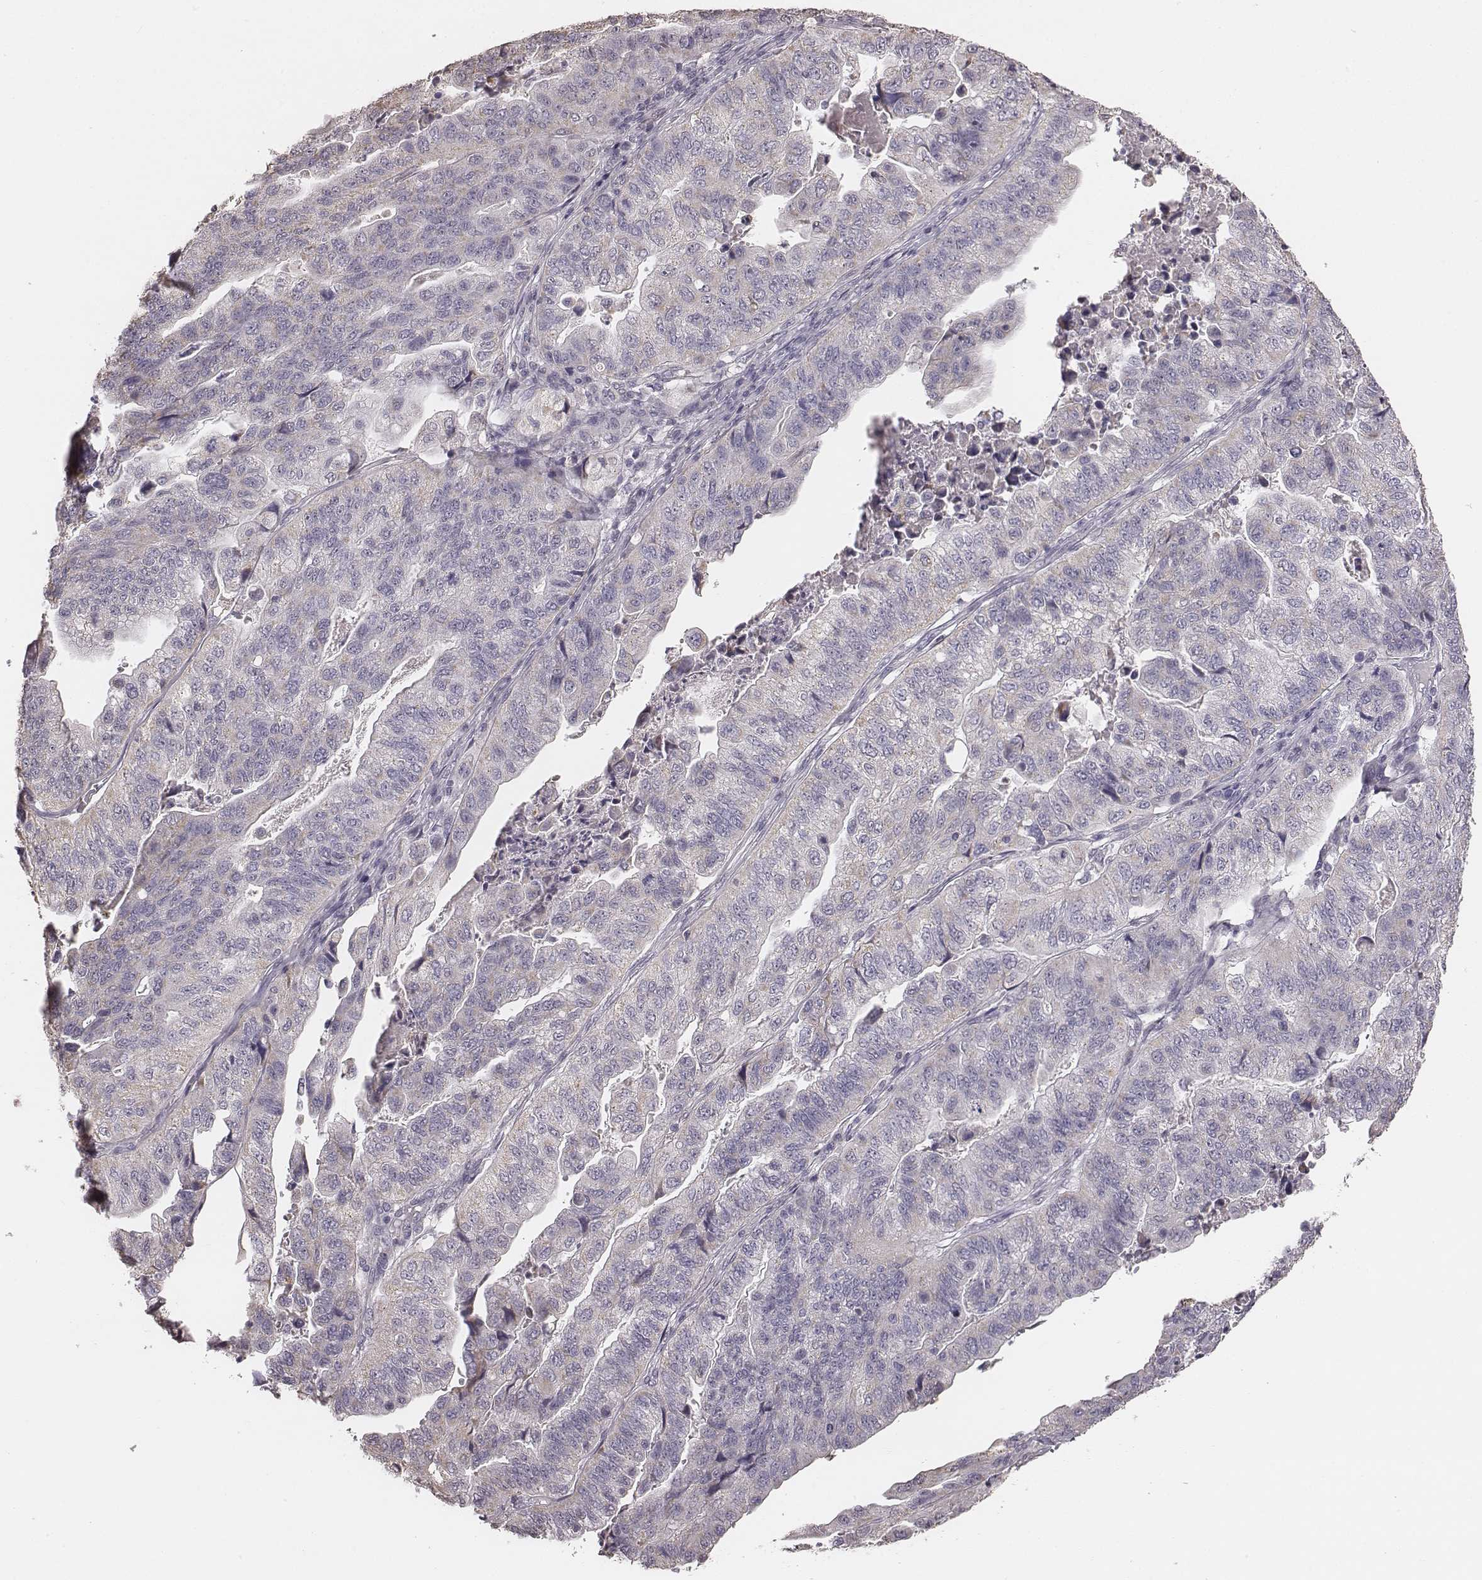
{"staining": {"intensity": "negative", "quantity": "none", "location": "none"}, "tissue": "stomach cancer", "cell_type": "Tumor cells", "image_type": "cancer", "snomed": [{"axis": "morphology", "description": "Adenocarcinoma, NOS"}, {"axis": "topography", "description": "Stomach, upper"}], "caption": "Immunohistochemical staining of stomach cancer (adenocarcinoma) shows no significant positivity in tumor cells.", "gene": "SLC7A4", "patient": {"sex": "female", "age": 67}}